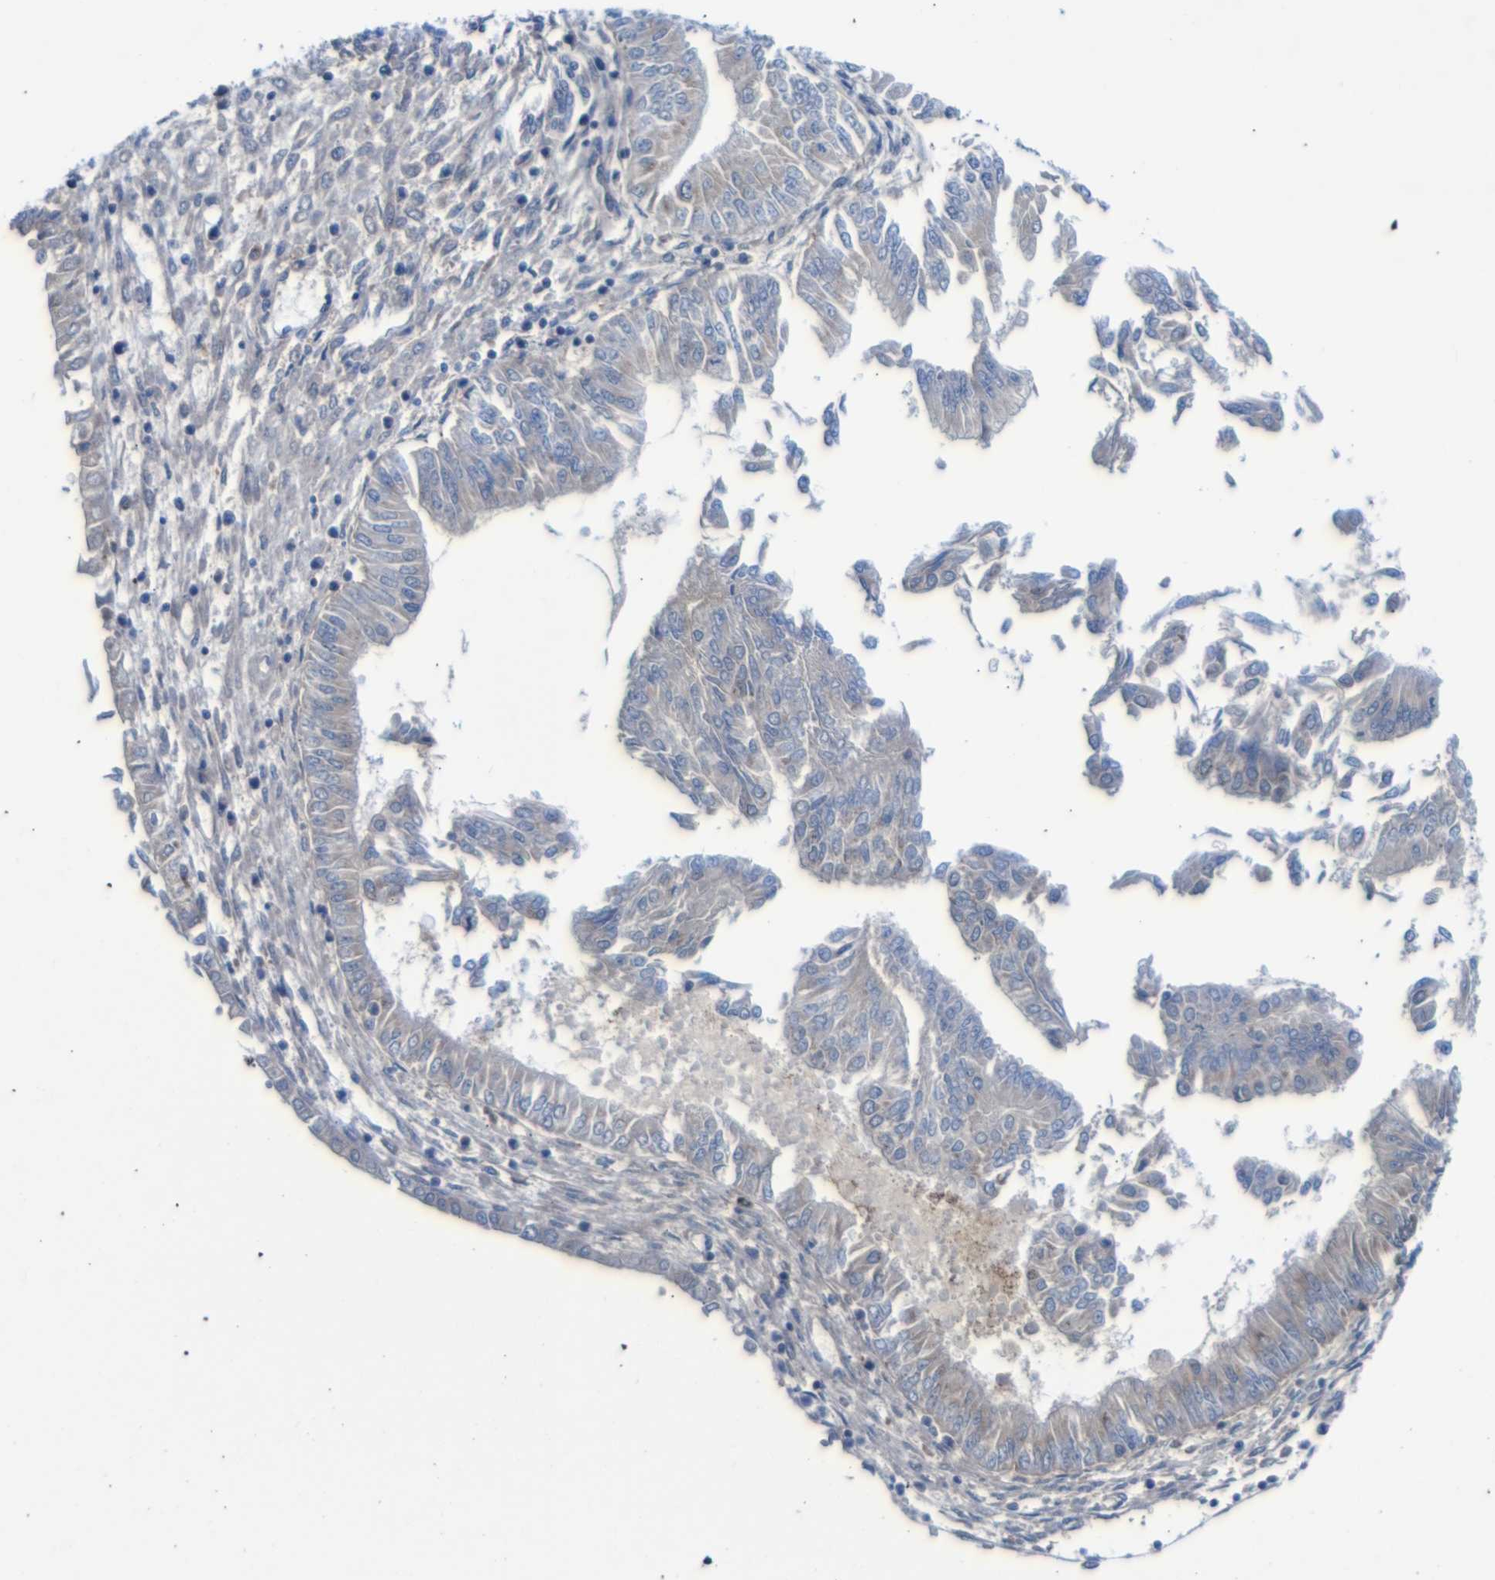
{"staining": {"intensity": "weak", "quantity": ">75%", "location": "cytoplasmic/membranous"}, "tissue": "endometrial cancer", "cell_type": "Tumor cells", "image_type": "cancer", "snomed": [{"axis": "morphology", "description": "Adenocarcinoma, NOS"}, {"axis": "topography", "description": "Endometrium"}], "caption": "Immunohistochemical staining of endometrial cancer (adenocarcinoma) reveals low levels of weak cytoplasmic/membranous protein expression in approximately >75% of tumor cells.", "gene": "PARP14", "patient": {"sex": "female", "age": 53}}